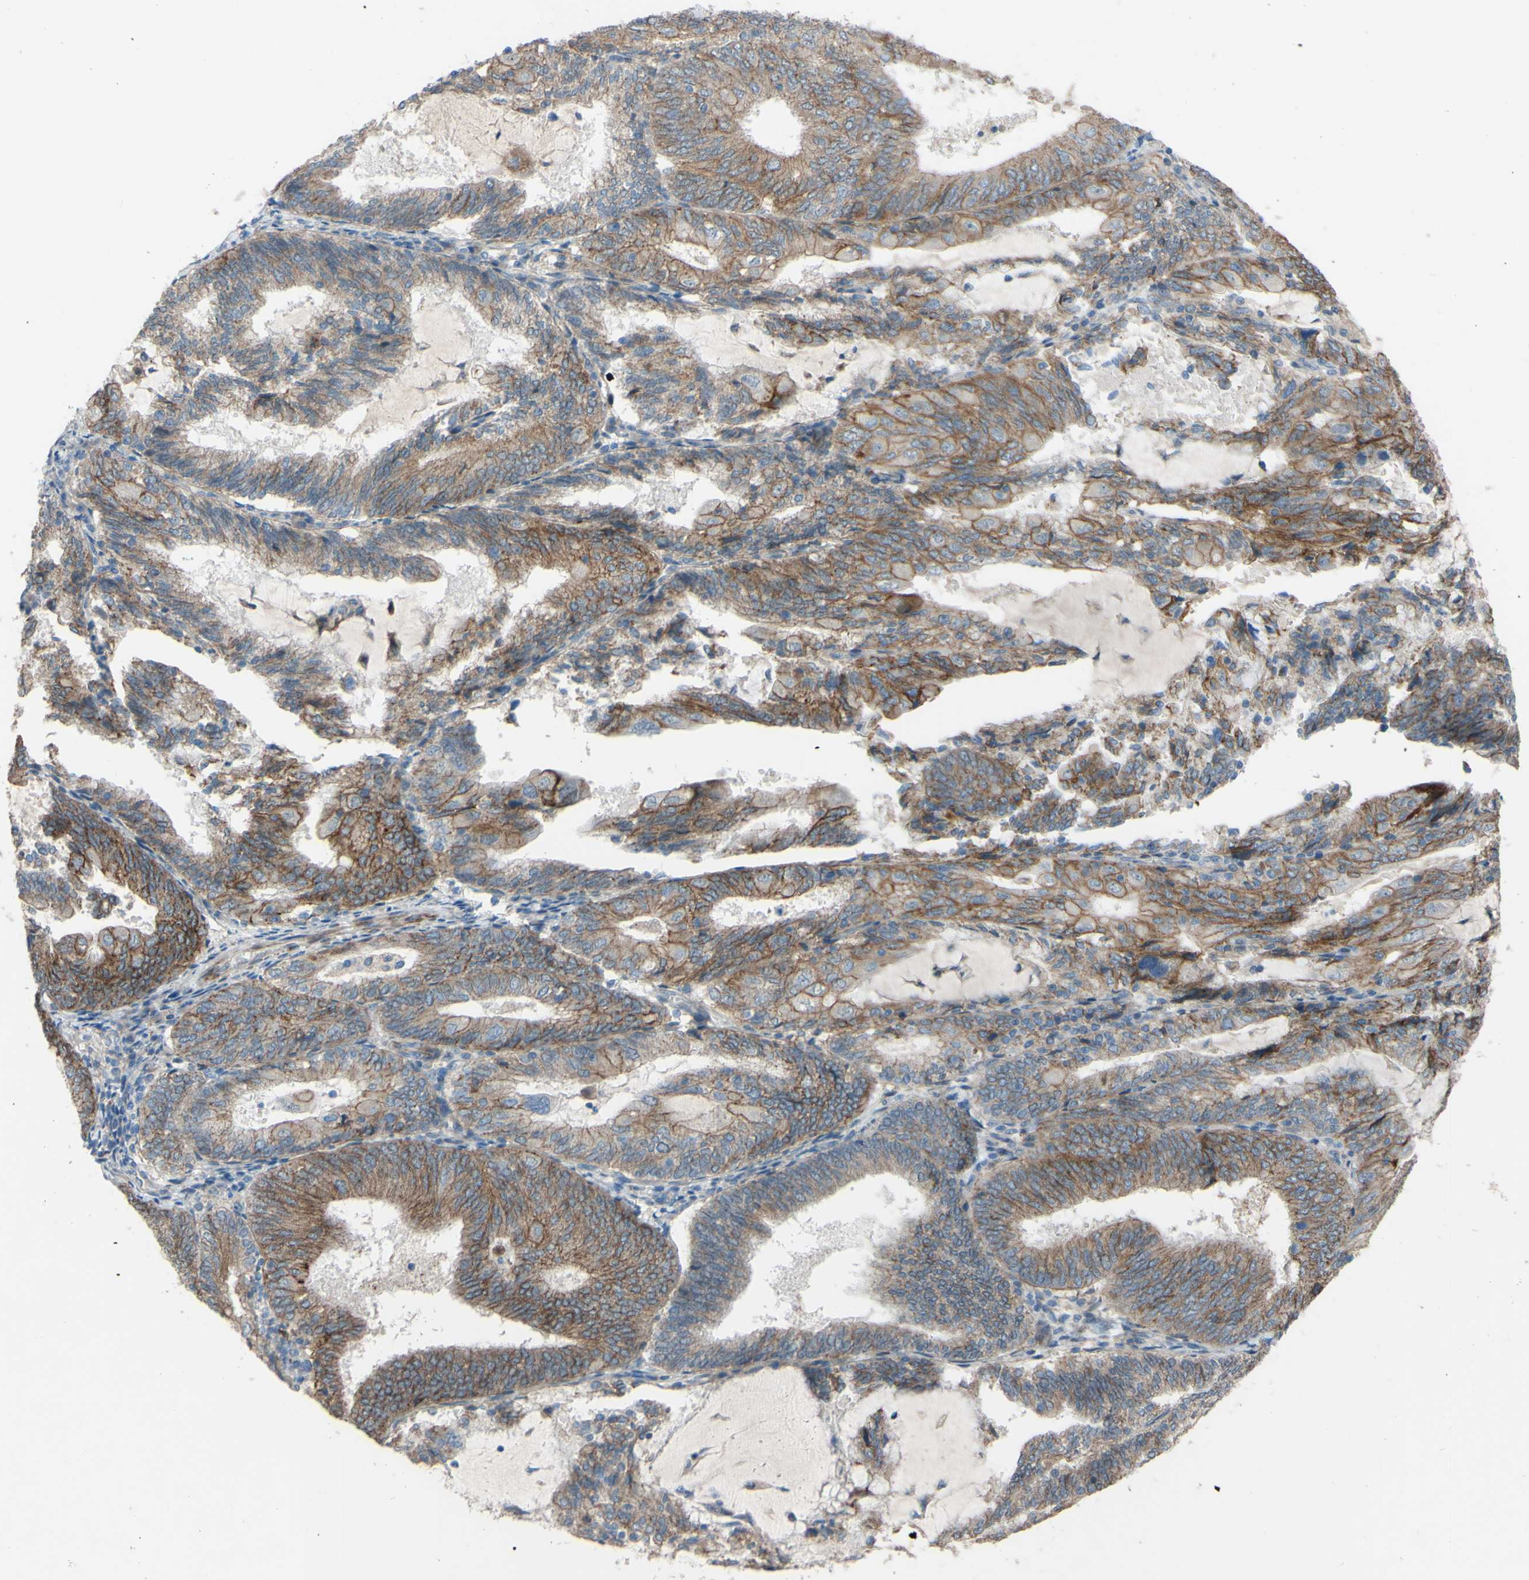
{"staining": {"intensity": "moderate", "quantity": ">75%", "location": "cytoplasmic/membranous"}, "tissue": "endometrial cancer", "cell_type": "Tumor cells", "image_type": "cancer", "snomed": [{"axis": "morphology", "description": "Adenocarcinoma, NOS"}, {"axis": "topography", "description": "Endometrium"}], "caption": "Immunohistochemistry (IHC) of human endometrial adenocarcinoma reveals medium levels of moderate cytoplasmic/membranous positivity in approximately >75% of tumor cells.", "gene": "CDCP1", "patient": {"sex": "female", "age": 81}}